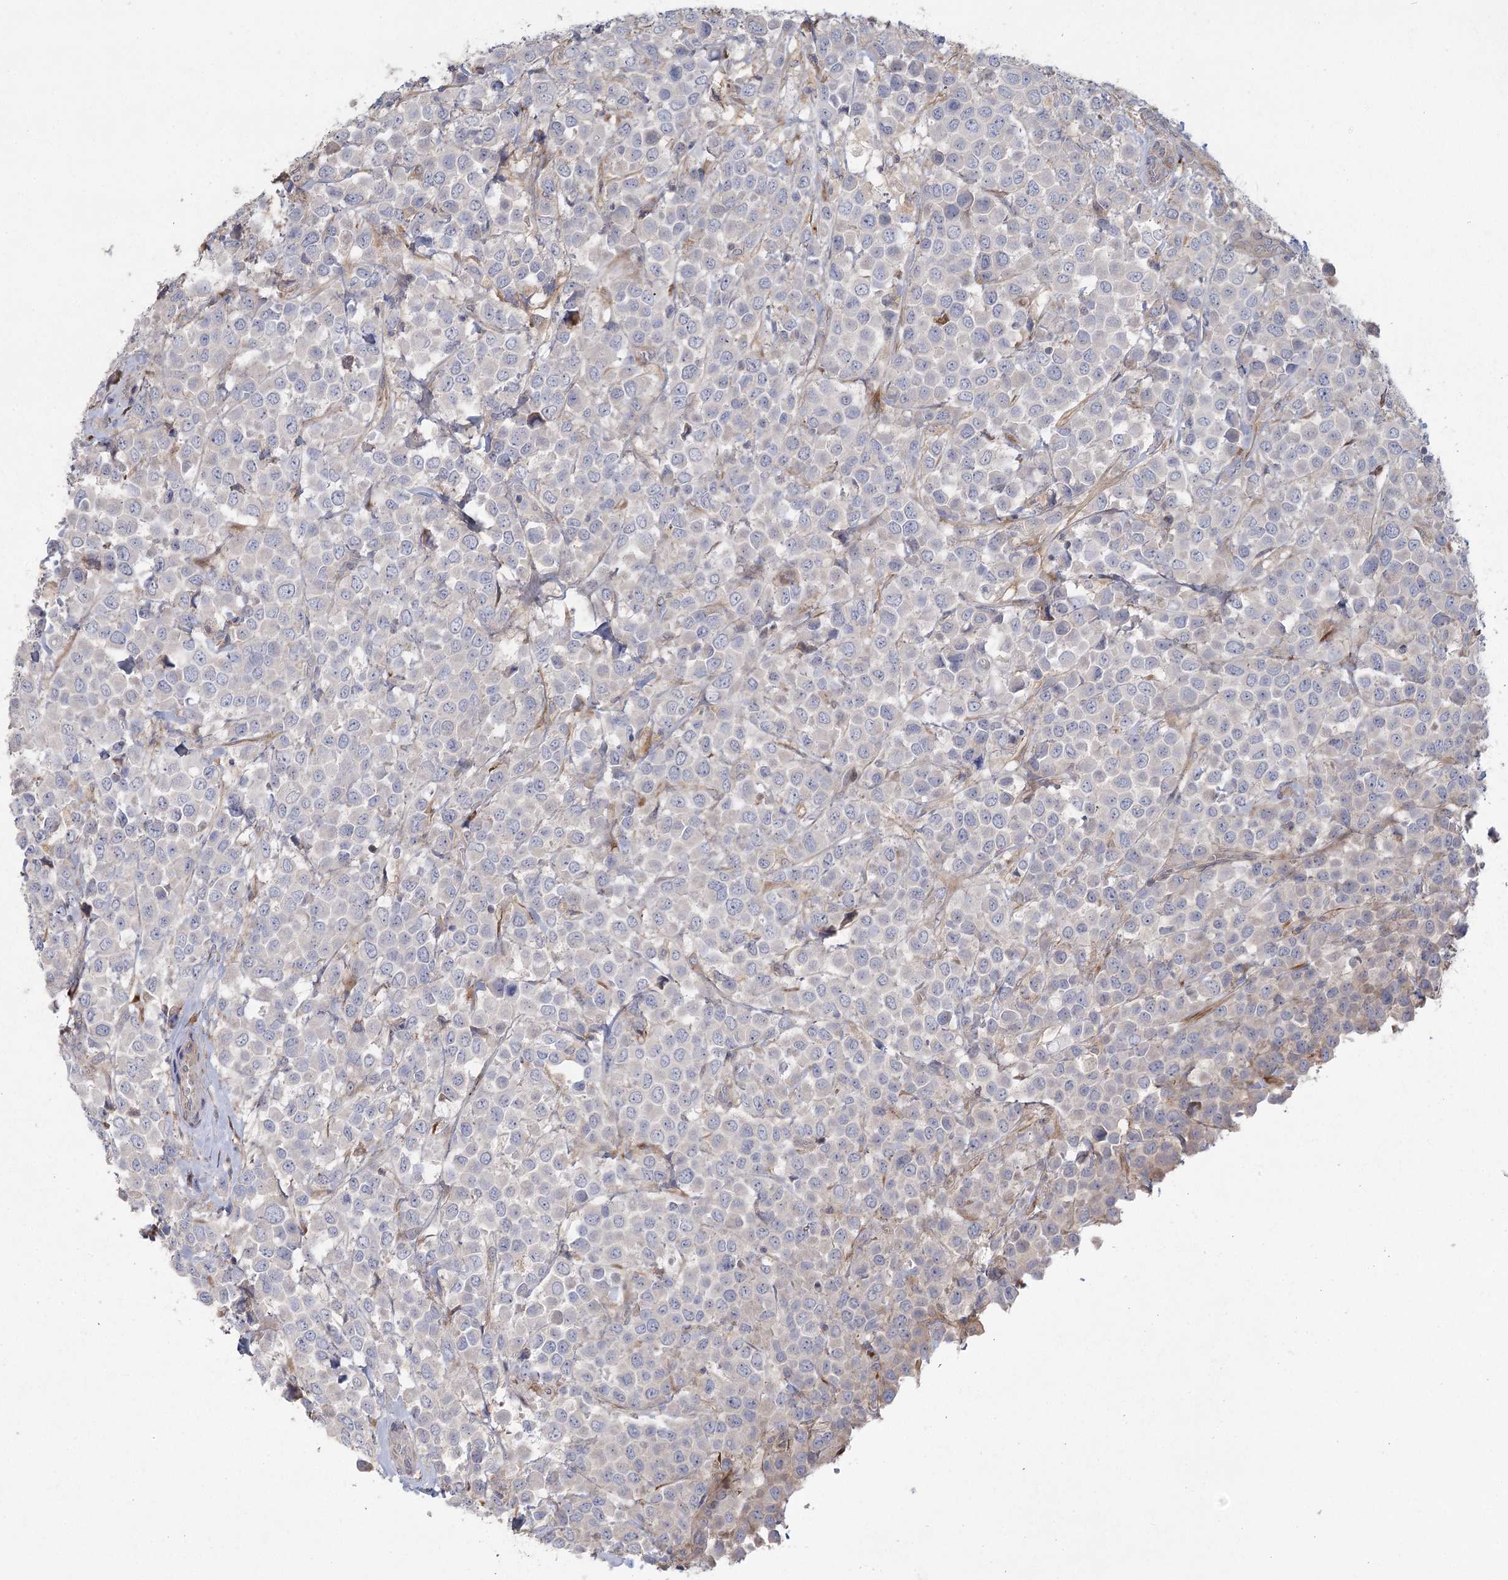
{"staining": {"intensity": "negative", "quantity": "none", "location": "none"}, "tissue": "breast cancer", "cell_type": "Tumor cells", "image_type": "cancer", "snomed": [{"axis": "morphology", "description": "Duct carcinoma"}, {"axis": "topography", "description": "Breast"}], "caption": "Human breast cancer stained for a protein using IHC displays no staining in tumor cells.", "gene": "FAM110C", "patient": {"sex": "female", "age": 61}}